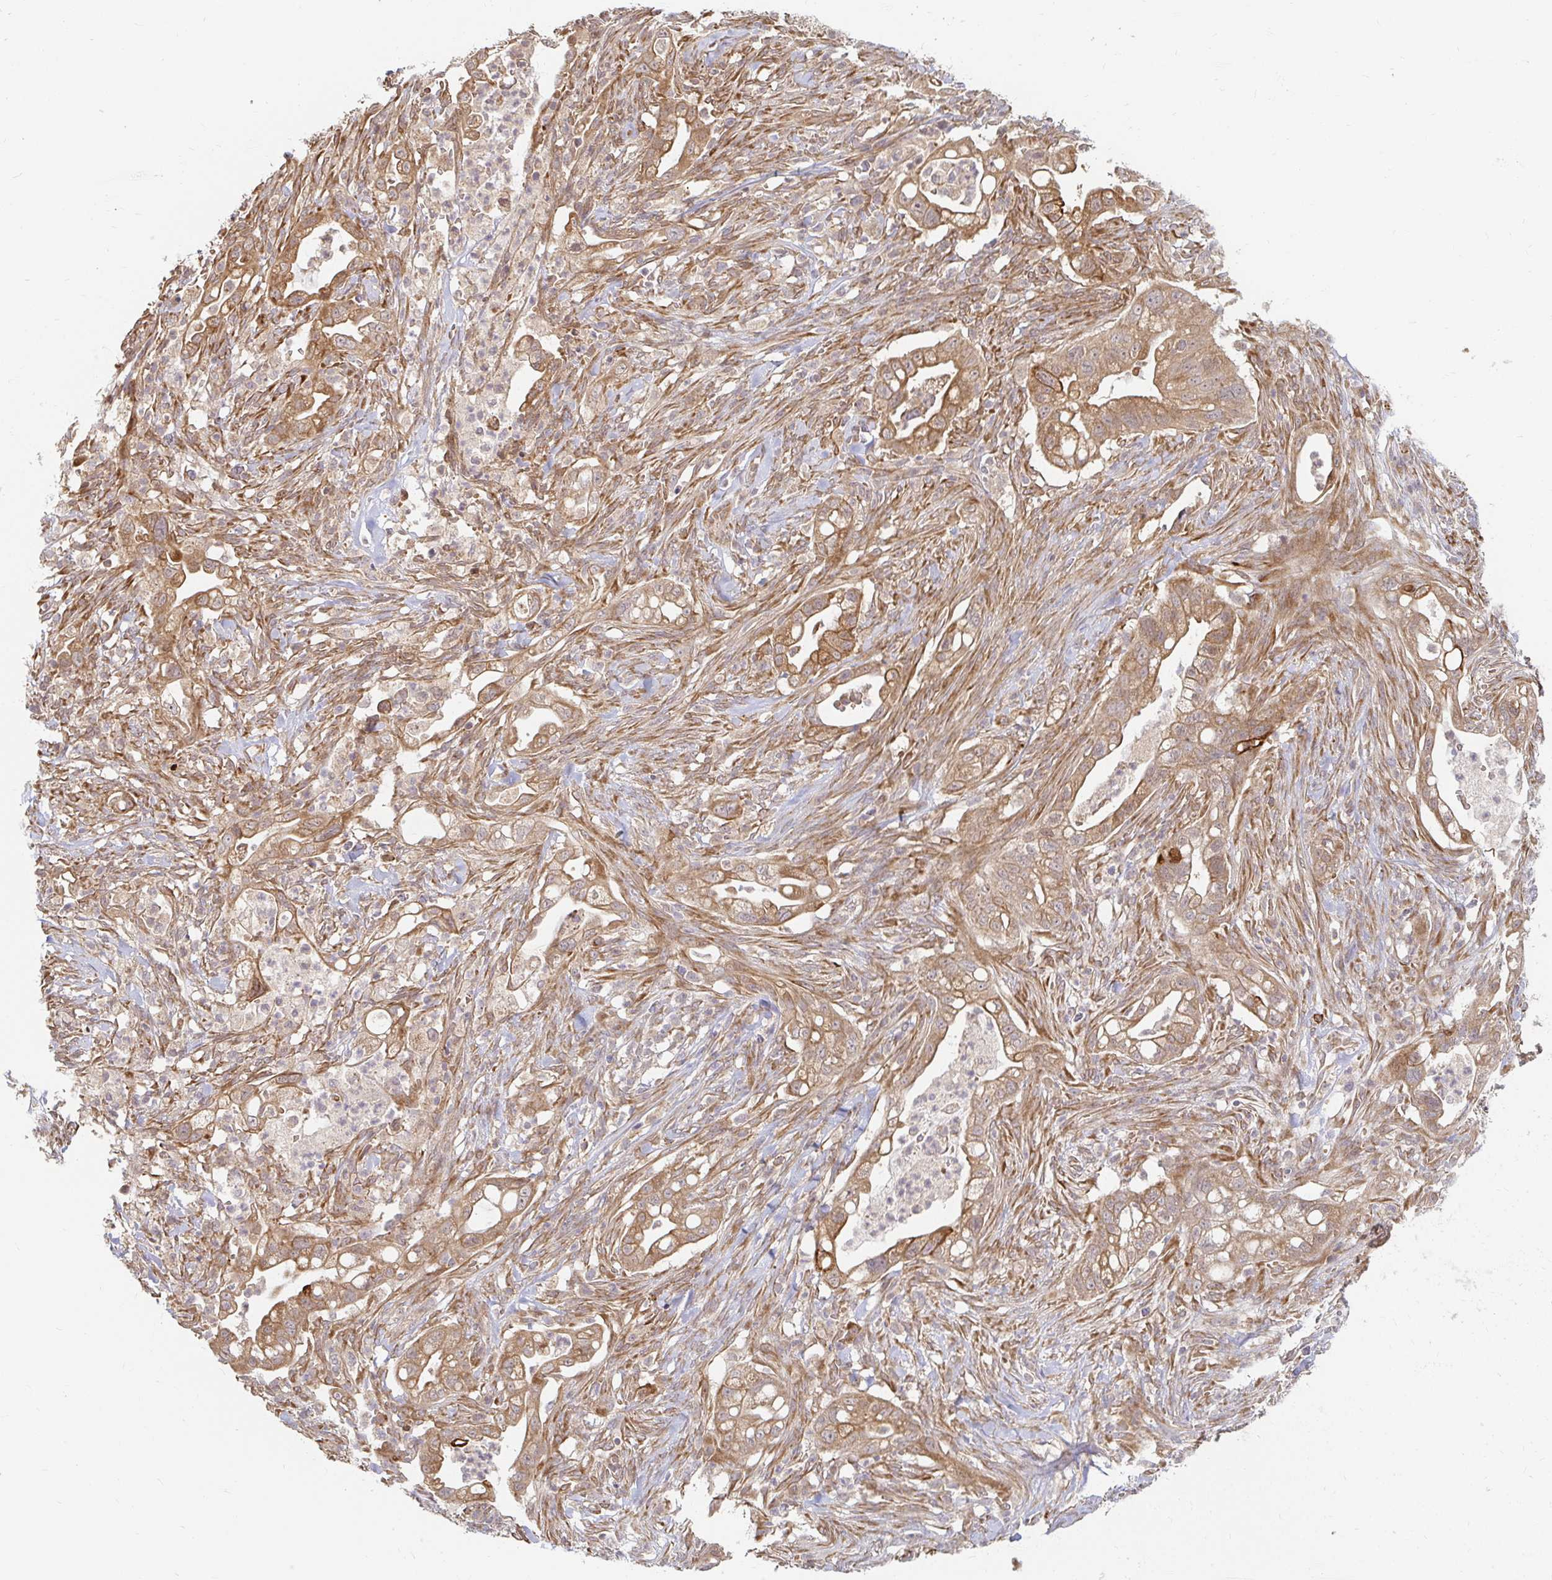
{"staining": {"intensity": "moderate", "quantity": ">75%", "location": "cytoplasmic/membranous"}, "tissue": "pancreatic cancer", "cell_type": "Tumor cells", "image_type": "cancer", "snomed": [{"axis": "morphology", "description": "Adenocarcinoma, NOS"}, {"axis": "topography", "description": "Pancreas"}], "caption": "Pancreatic adenocarcinoma tissue reveals moderate cytoplasmic/membranous positivity in about >75% of tumor cells, visualized by immunohistochemistry.", "gene": "CAST", "patient": {"sex": "male", "age": 44}}